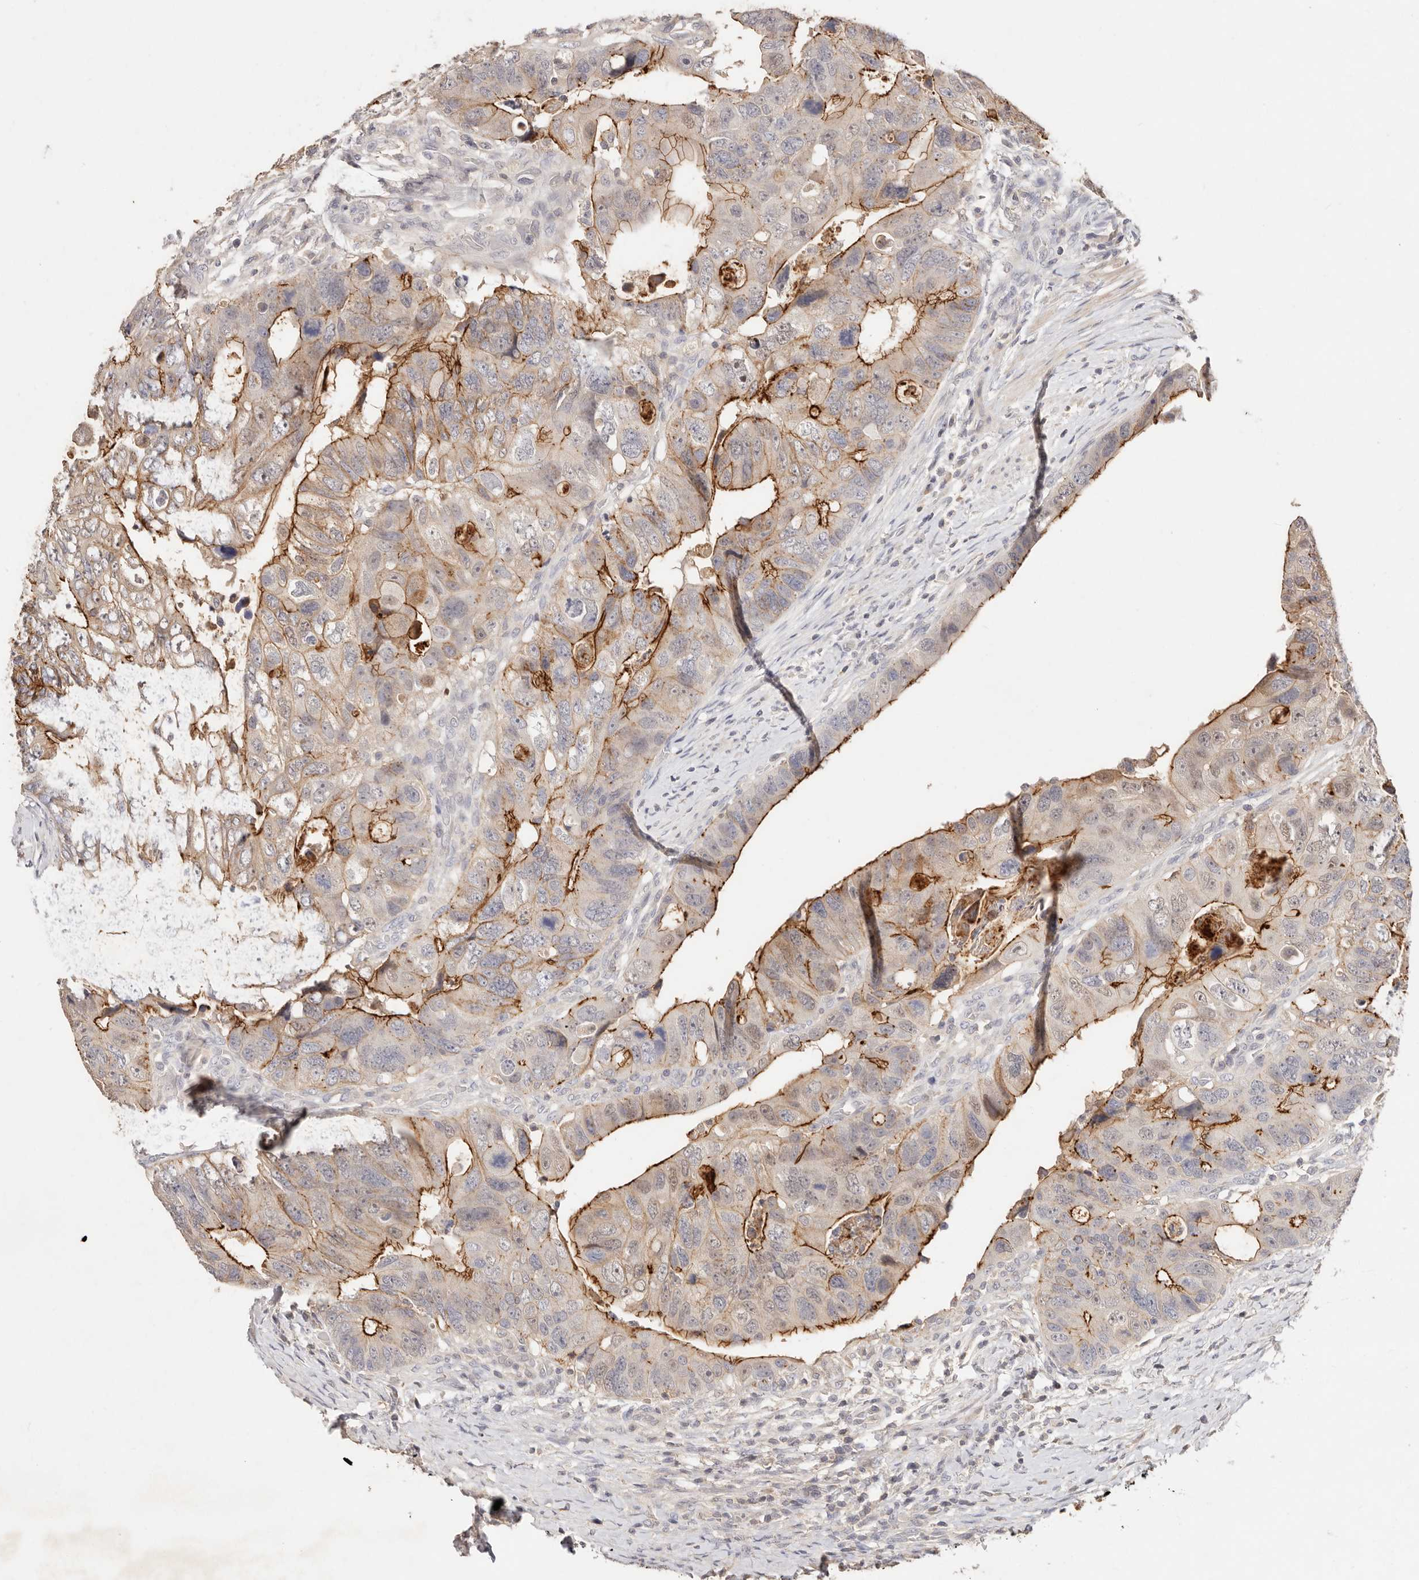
{"staining": {"intensity": "moderate", "quantity": "25%-75%", "location": "cytoplasmic/membranous"}, "tissue": "colorectal cancer", "cell_type": "Tumor cells", "image_type": "cancer", "snomed": [{"axis": "morphology", "description": "Adenocarcinoma, NOS"}, {"axis": "topography", "description": "Rectum"}], "caption": "Colorectal cancer (adenocarcinoma) was stained to show a protein in brown. There is medium levels of moderate cytoplasmic/membranous staining in about 25%-75% of tumor cells. (DAB = brown stain, brightfield microscopy at high magnification).", "gene": "CXADR", "patient": {"sex": "male", "age": 59}}